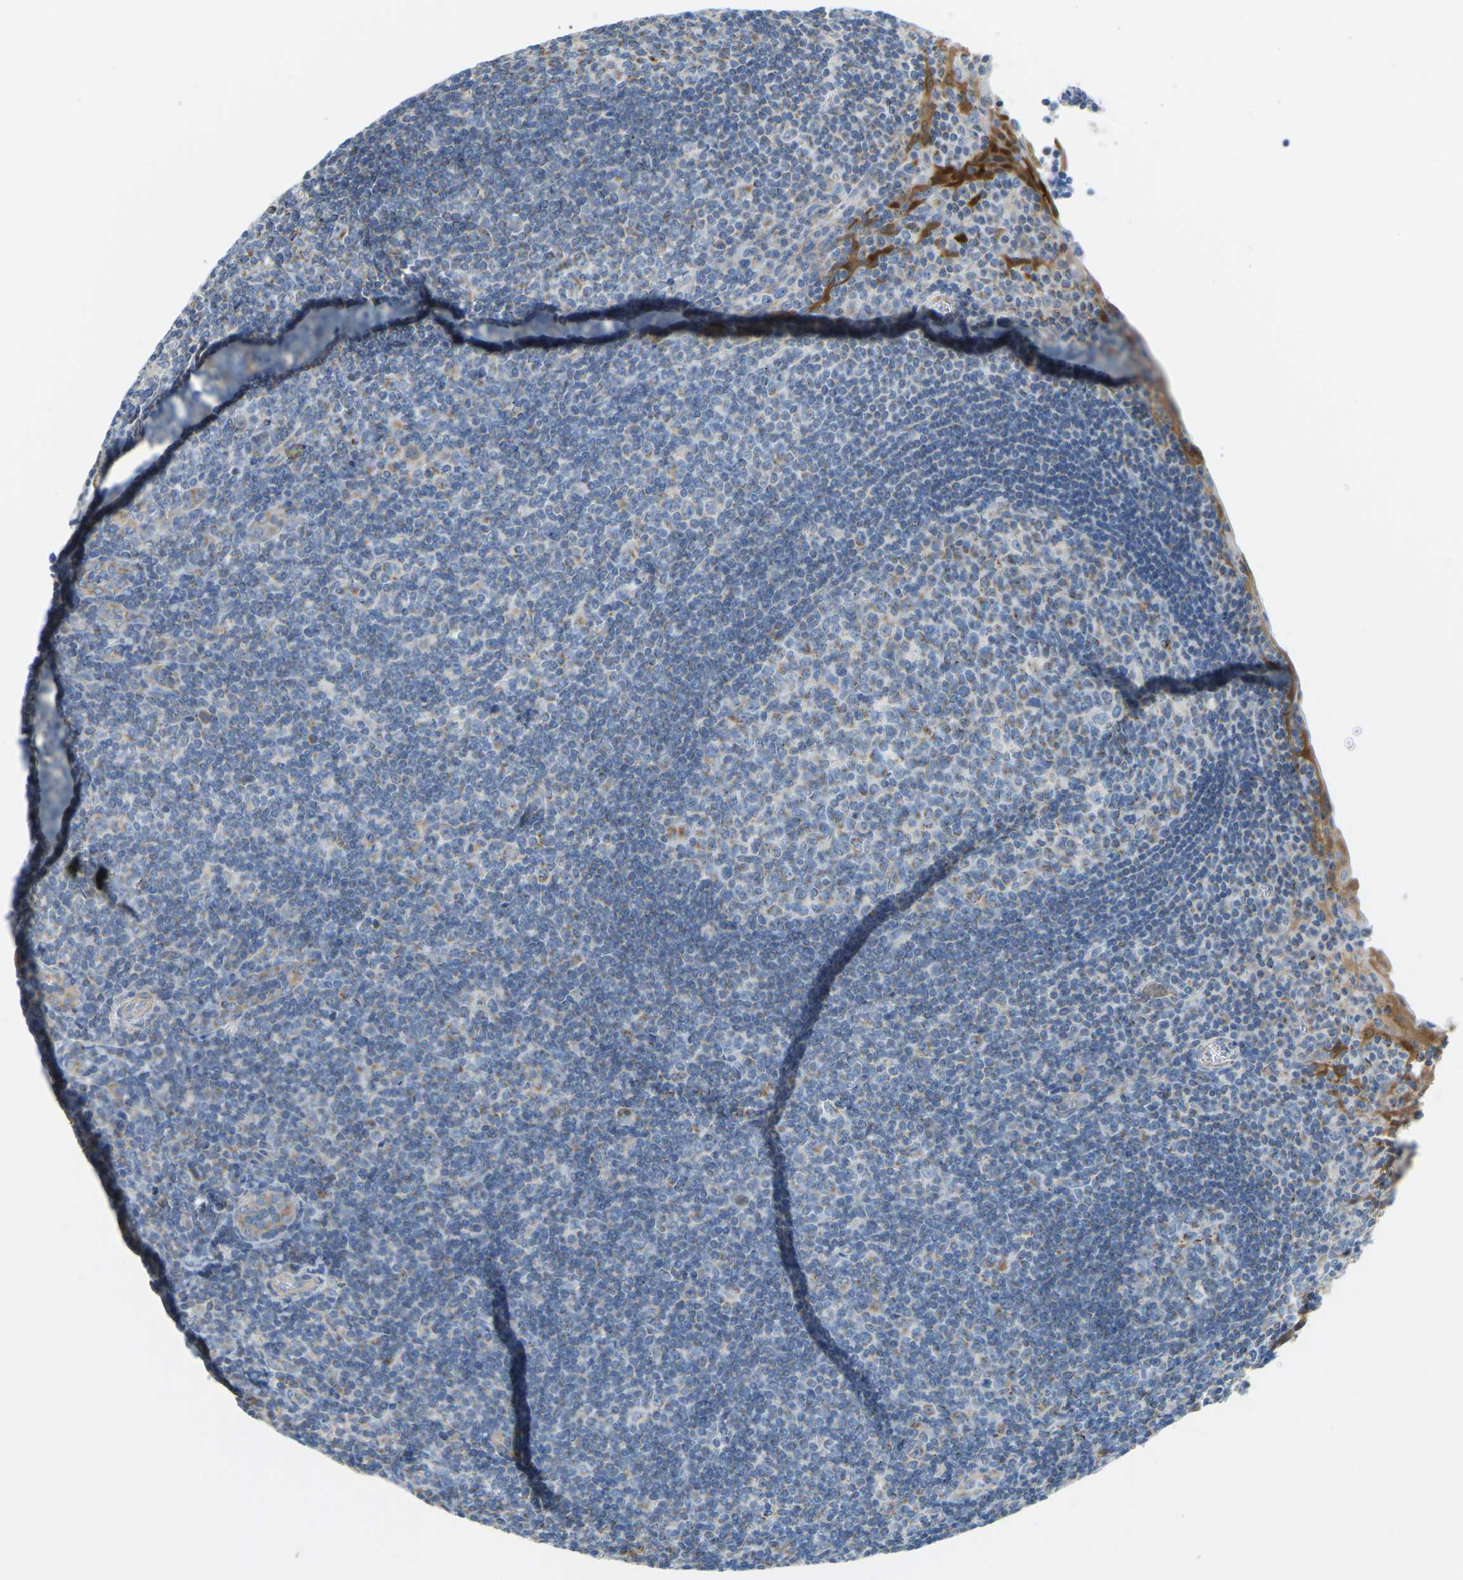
{"staining": {"intensity": "weak", "quantity": "<25%", "location": "cytoplasmic/membranous"}, "tissue": "tonsil", "cell_type": "Germinal center cells", "image_type": "normal", "snomed": [{"axis": "morphology", "description": "Normal tissue, NOS"}, {"axis": "topography", "description": "Tonsil"}], "caption": "The photomicrograph displays no staining of germinal center cells in benign tonsil. The staining was performed using DAB to visualize the protein expression in brown, while the nuclei were stained in blue with hematoxylin (Magnification: 20x).", "gene": "GDA", "patient": {"sex": "male", "age": 37}}